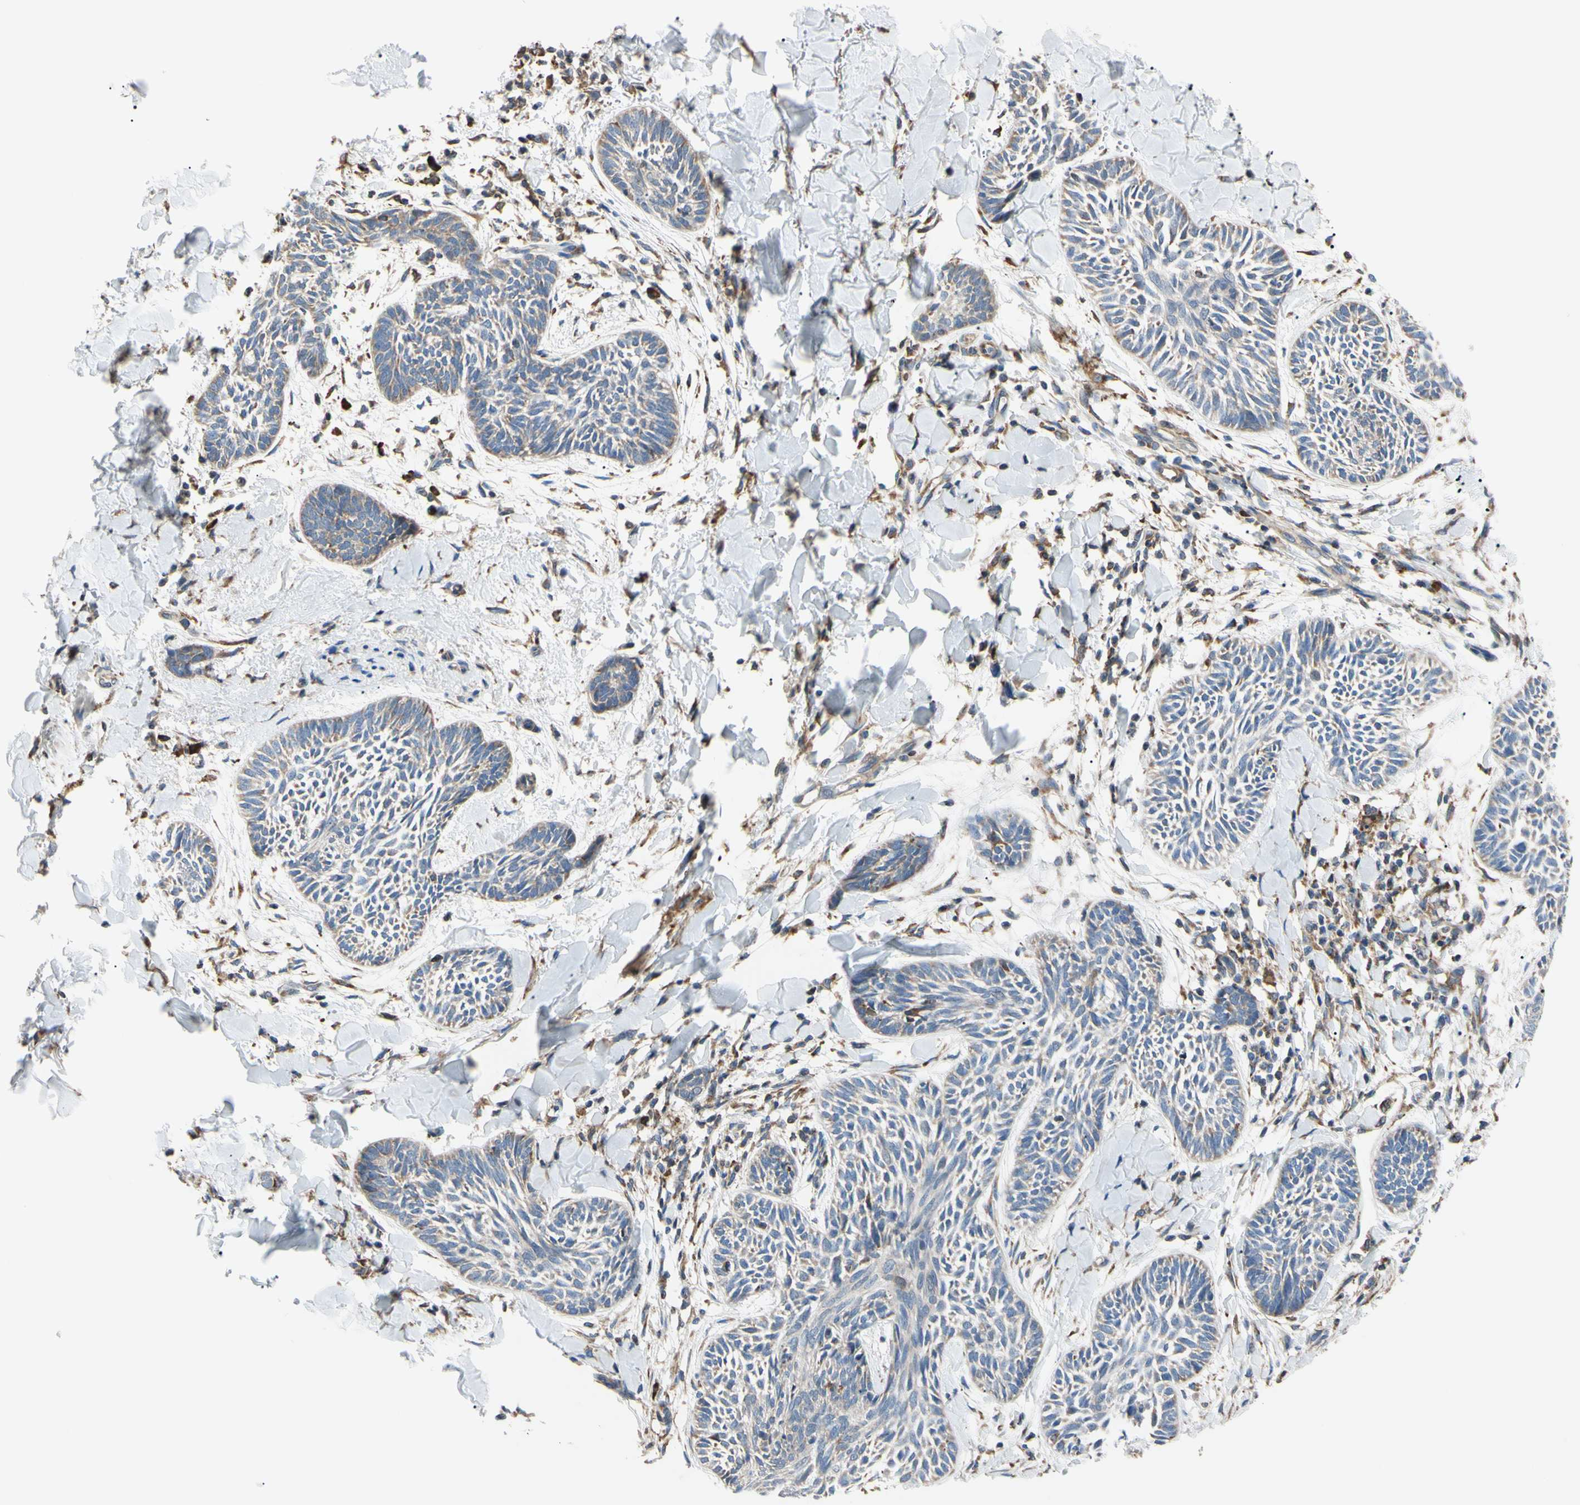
{"staining": {"intensity": "weak", "quantity": "<25%", "location": "cytoplasmic/membranous"}, "tissue": "skin cancer", "cell_type": "Tumor cells", "image_type": "cancer", "snomed": [{"axis": "morphology", "description": "Papilloma, NOS"}, {"axis": "morphology", "description": "Basal cell carcinoma"}, {"axis": "topography", "description": "Skin"}], "caption": "High power microscopy histopathology image of an immunohistochemistry (IHC) histopathology image of skin papilloma, revealing no significant positivity in tumor cells. (DAB (3,3'-diaminobenzidine) immunohistochemistry (IHC) with hematoxylin counter stain).", "gene": "BMF", "patient": {"sex": "male", "age": 87}}